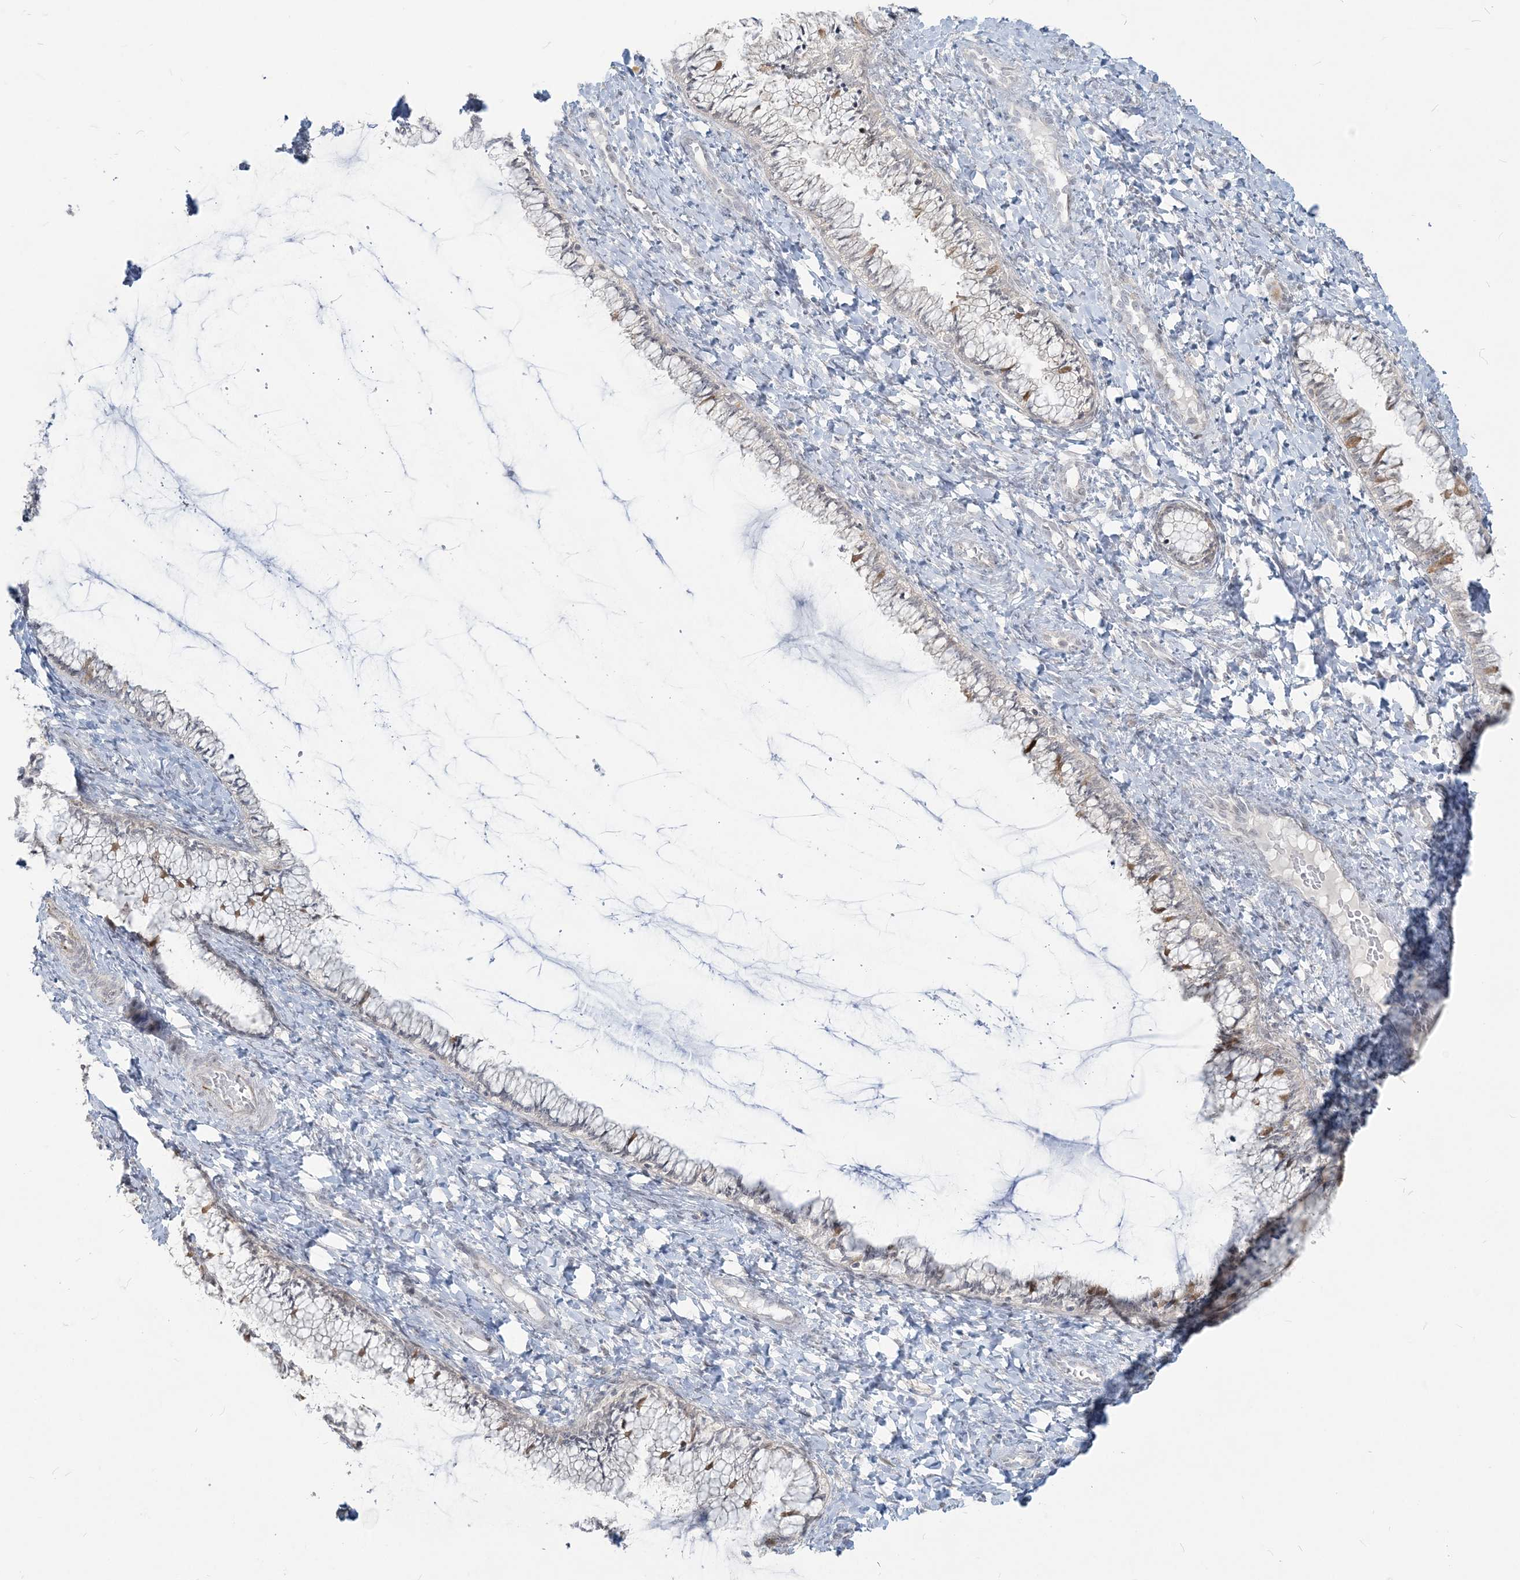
{"staining": {"intensity": "weak", "quantity": "<25%", "location": "cytoplasmic/membranous"}, "tissue": "cervix", "cell_type": "Glandular cells", "image_type": "normal", "snomed": [{"axis": "morphology", "description": "Normal tissue, NOS"}, {"axis": "morphology", "description": "Adenocarcinoma, NOS"}, {"axis": "topography", "description": "Cervix"}], "caption": "IHC image of benign cervix: human cervix stained with DAB displays no significant protein positivity in glandular cells. (Stains: DAB immunohistochemistry with hematoxylin counter stain, Microscopy: brightfield microscopy at high magnification).", "gene": "SDAD1", "patient": {"sex": "female", "age": 29}}